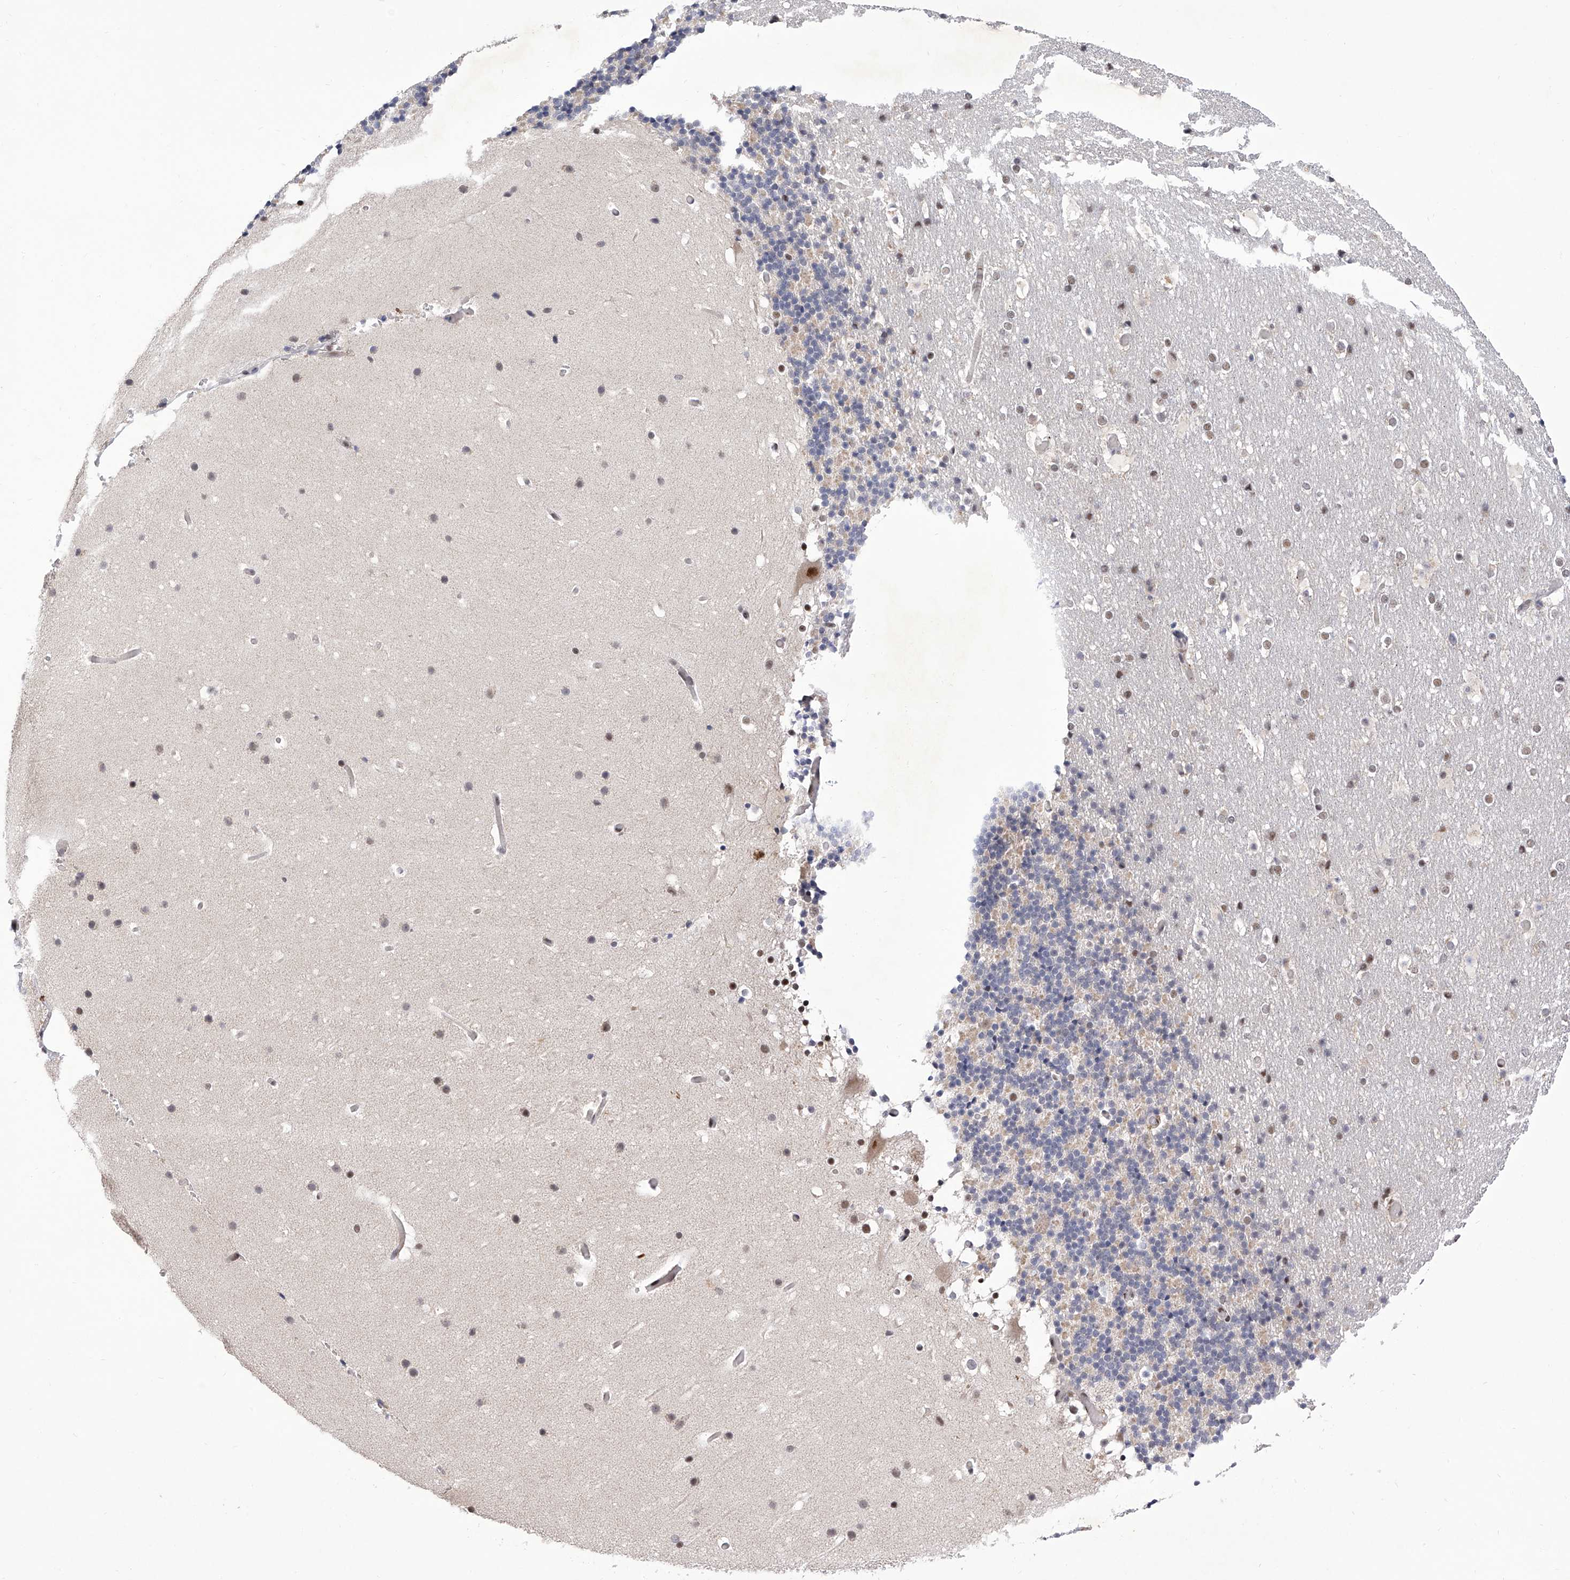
{"staining": {"intensity": "negative", "quantity": "none", "location": "none"}, "tissue": "cerebellum", "cell_type": "Cells in granular layer", "image_type": "normal", "snomed": [{"axis": "morphology", "description": "Normal tissue, NOS"}, {"axis": "topography", "description": "Cerebellum"}], "caption": "Protein analysis of normal cerebellum displays no significant expression in cells in granular layer.", "gene": "RAD54L", "patient": {"sex": "male", "age": 57}}